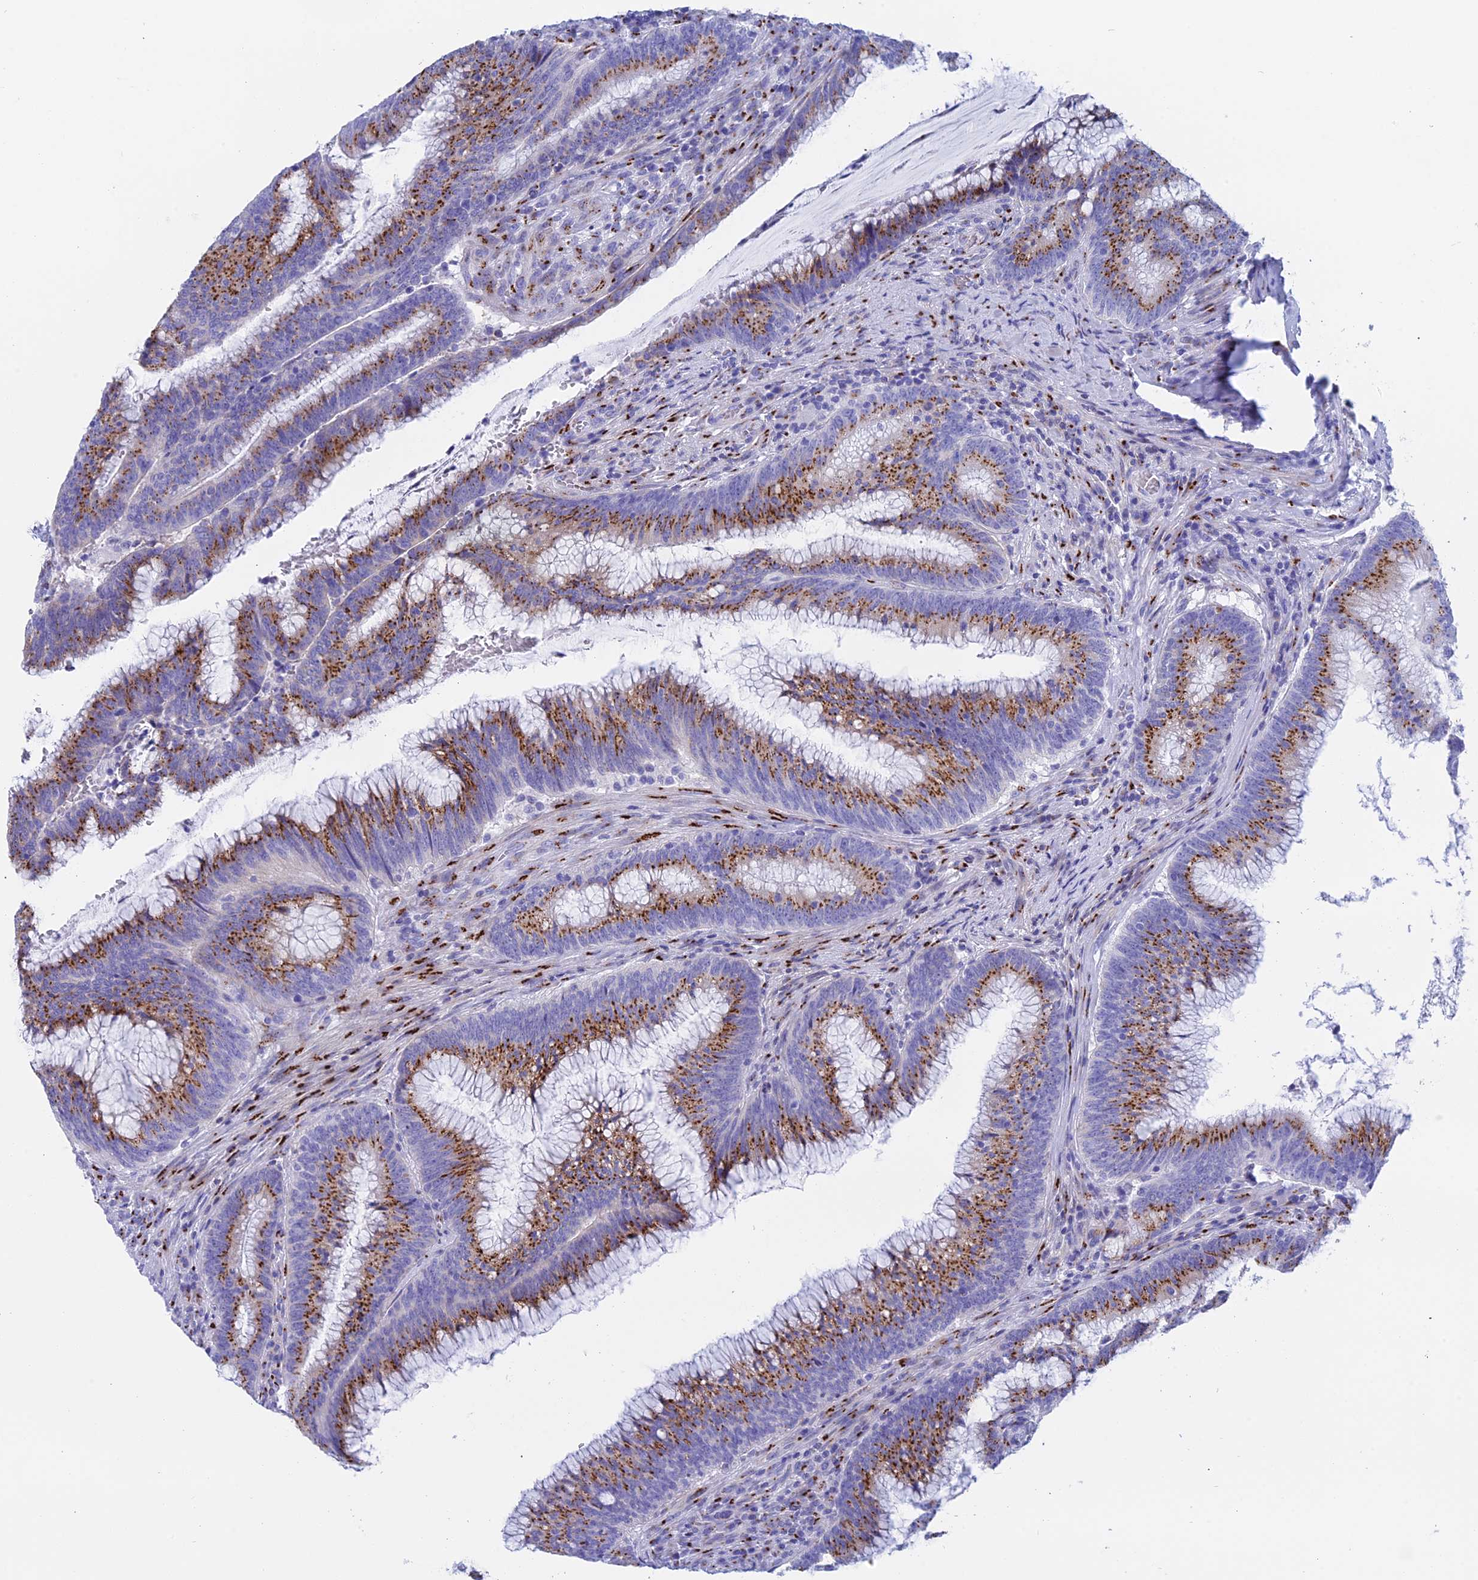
{"staining": {"intensity": "moderate", "quantity": ">75%", "location": "cytoplasmic/membranous"}, "tissue": "colorectal cancer", "cell_type": "Tumor cells", "image_type": "cancer", "snomed": [{"axis": "morphology", "description": "Adenocarcinoma, NOS"}, {"axis": "topography", "description": "Rectum"}], "caption": "Colorectal adenocarcinoma stained with DAB immunohistochemistry demonstrates medium levels of moderate cytoplasmic/membranous positivity in approximately >75% of tumor cells. Ihc stains the protein in brown and the nuclei are stained blue.", "gene": "ERICH4", "patient": {"sex": "female", "age": 77}}